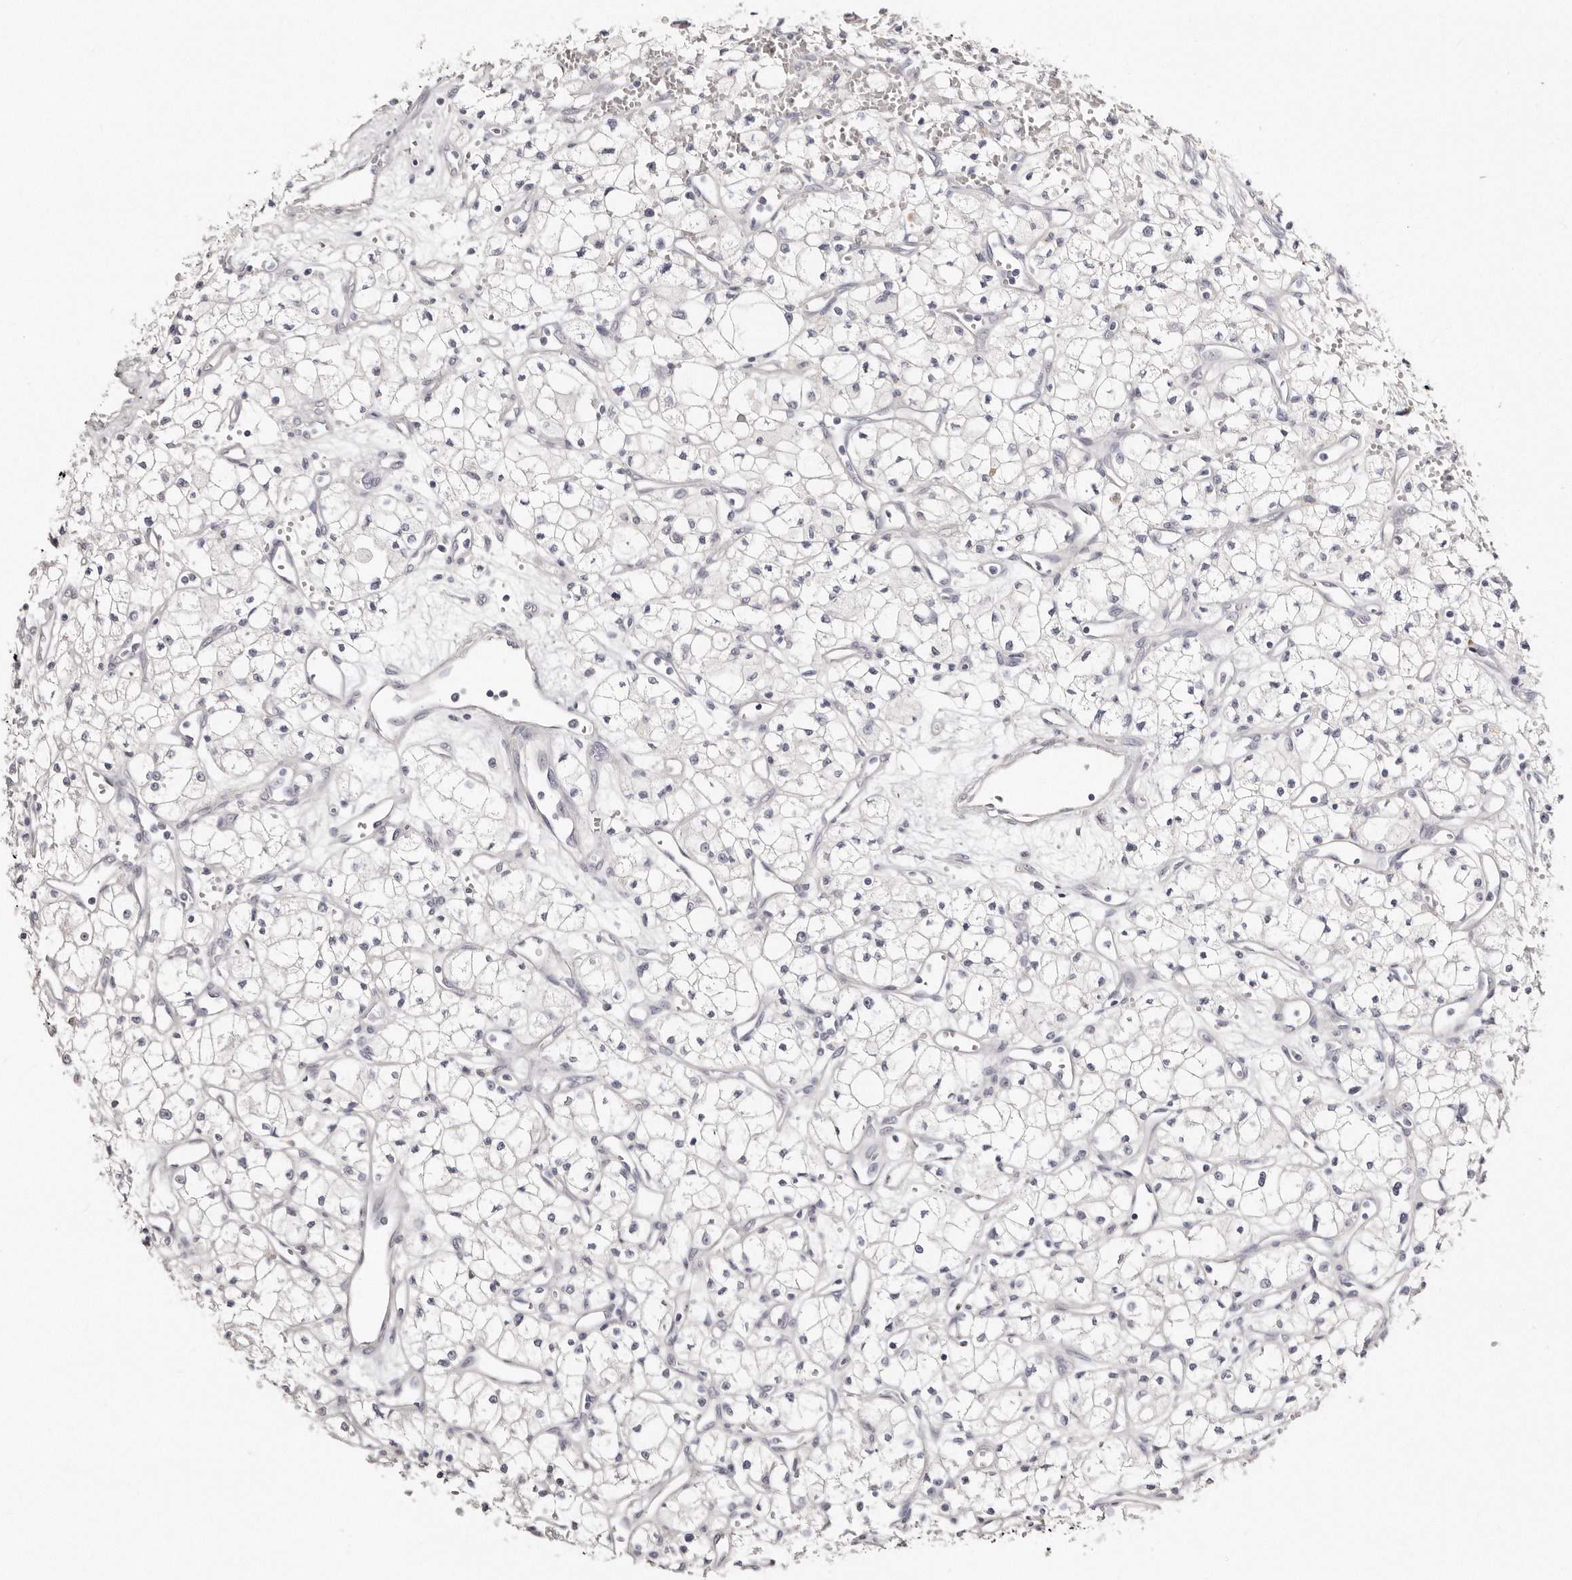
{"staining": {"intensity": "negative", "quantity": "none", "location": "none"}, "tissue": "renal cancer", "cell_type": "Tumor cells", "image_type": "cancer", "snomed": [{"axis": "morphology", "description": "Adenocarcinoma, NOS"}, {"axis": "topography", "description": "Kidney"}], "caption": "A micrograph of human renal cancer (adenocarcinoma) is negative for staining in tumor cells.", "gene": "AKNAD1", "patient": {"sex": "male", "age": 59}}